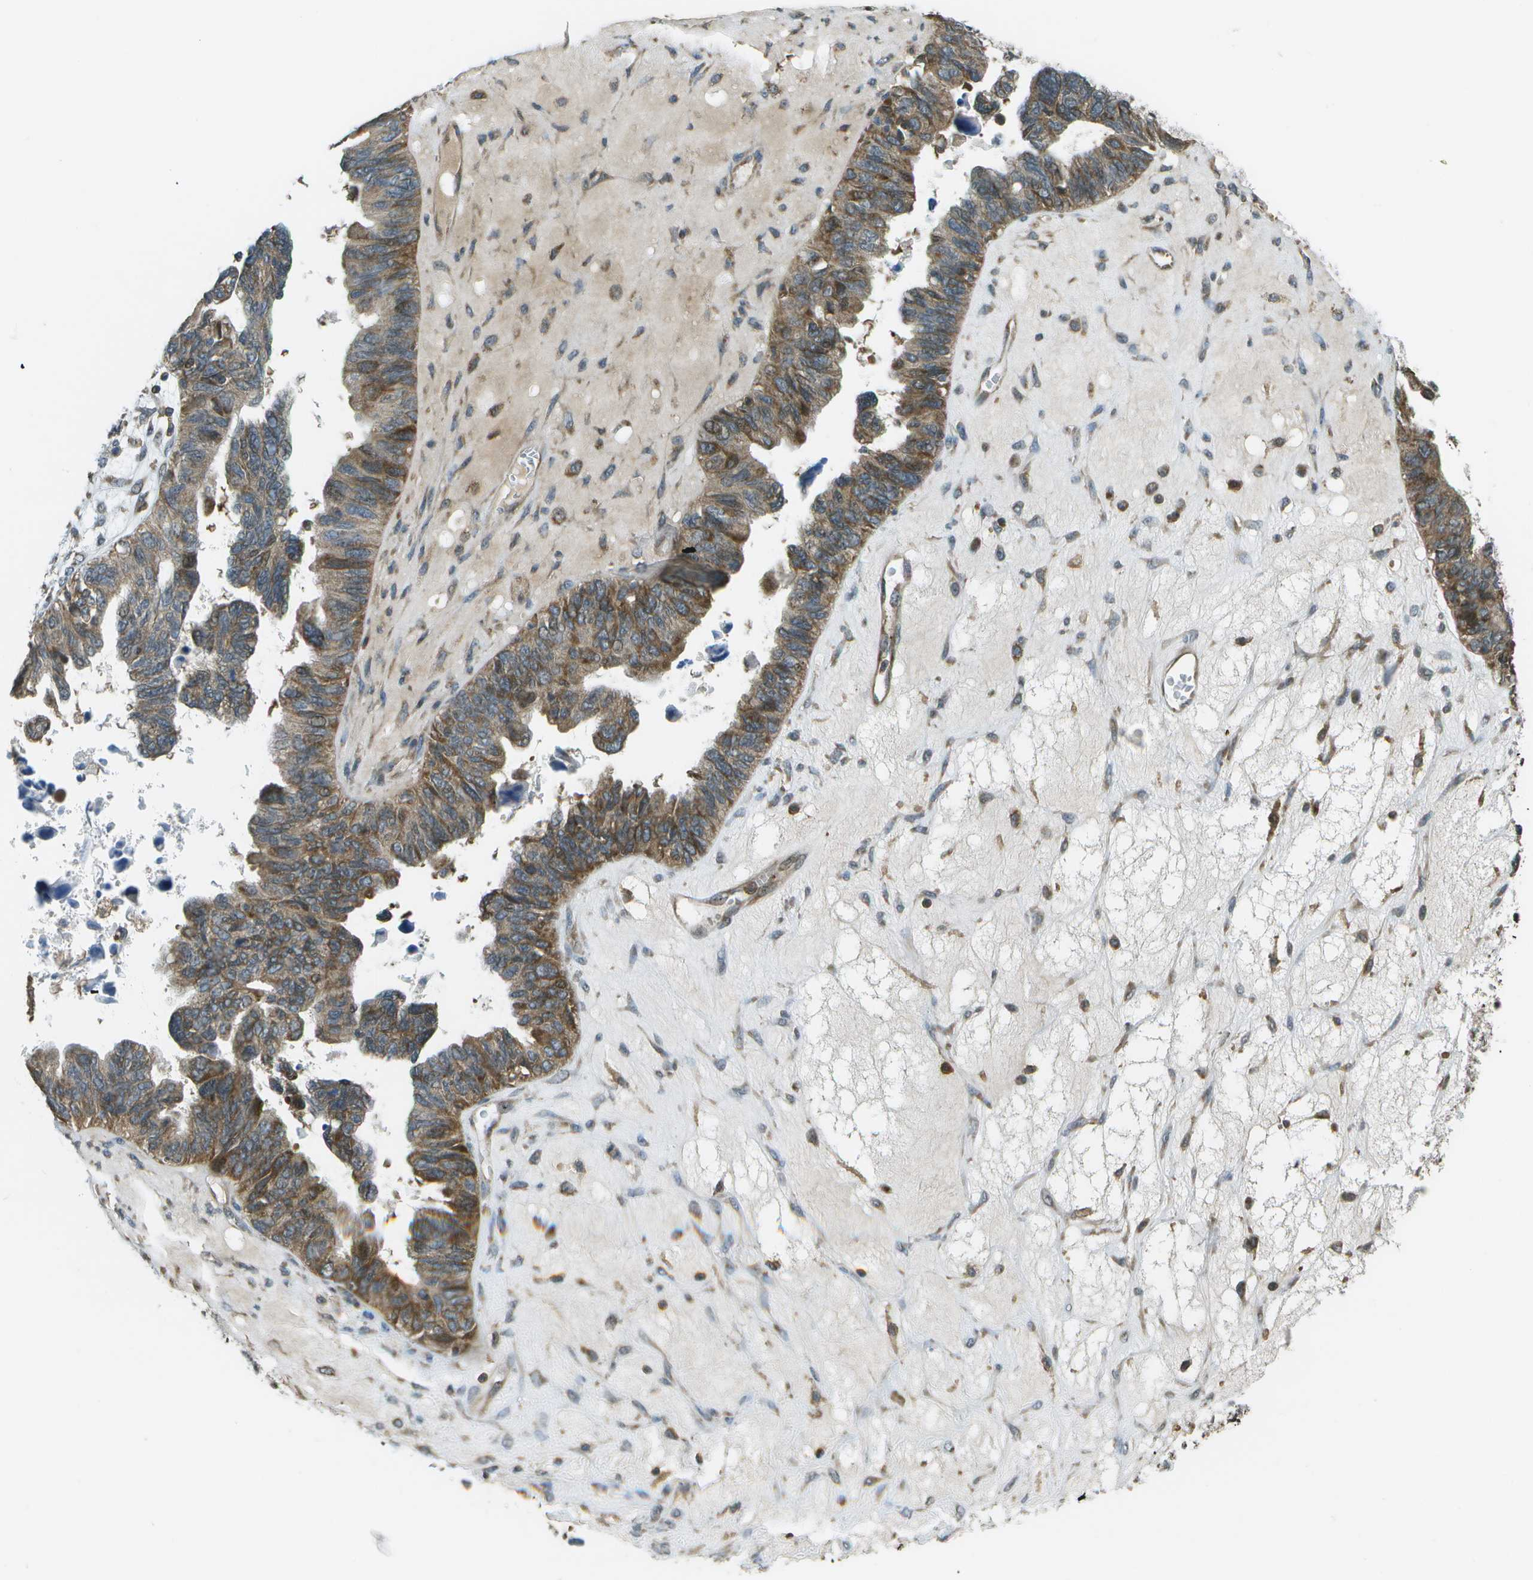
{"staining": {"intensity": "moderate", "quantity": "25%-75%", "location": "cytoplasmic/membranous"}, "tissue": "ovarian cancer", "cell_type": "Tumor cells", "image_type": "cancer", "snomed": [{"axis": "morphology", "description": "Cystadenocarcinoma, serous, NOS"}, {"axis": "topography", "description": "Ovary"}], "caption": "A brown stain highlights moderate cytoplasmic/membranous positivity of a protein in ovarian cancer tumor cells.", "gene": "PLPBP", "patient": {"sex": "female", "age": 79}}